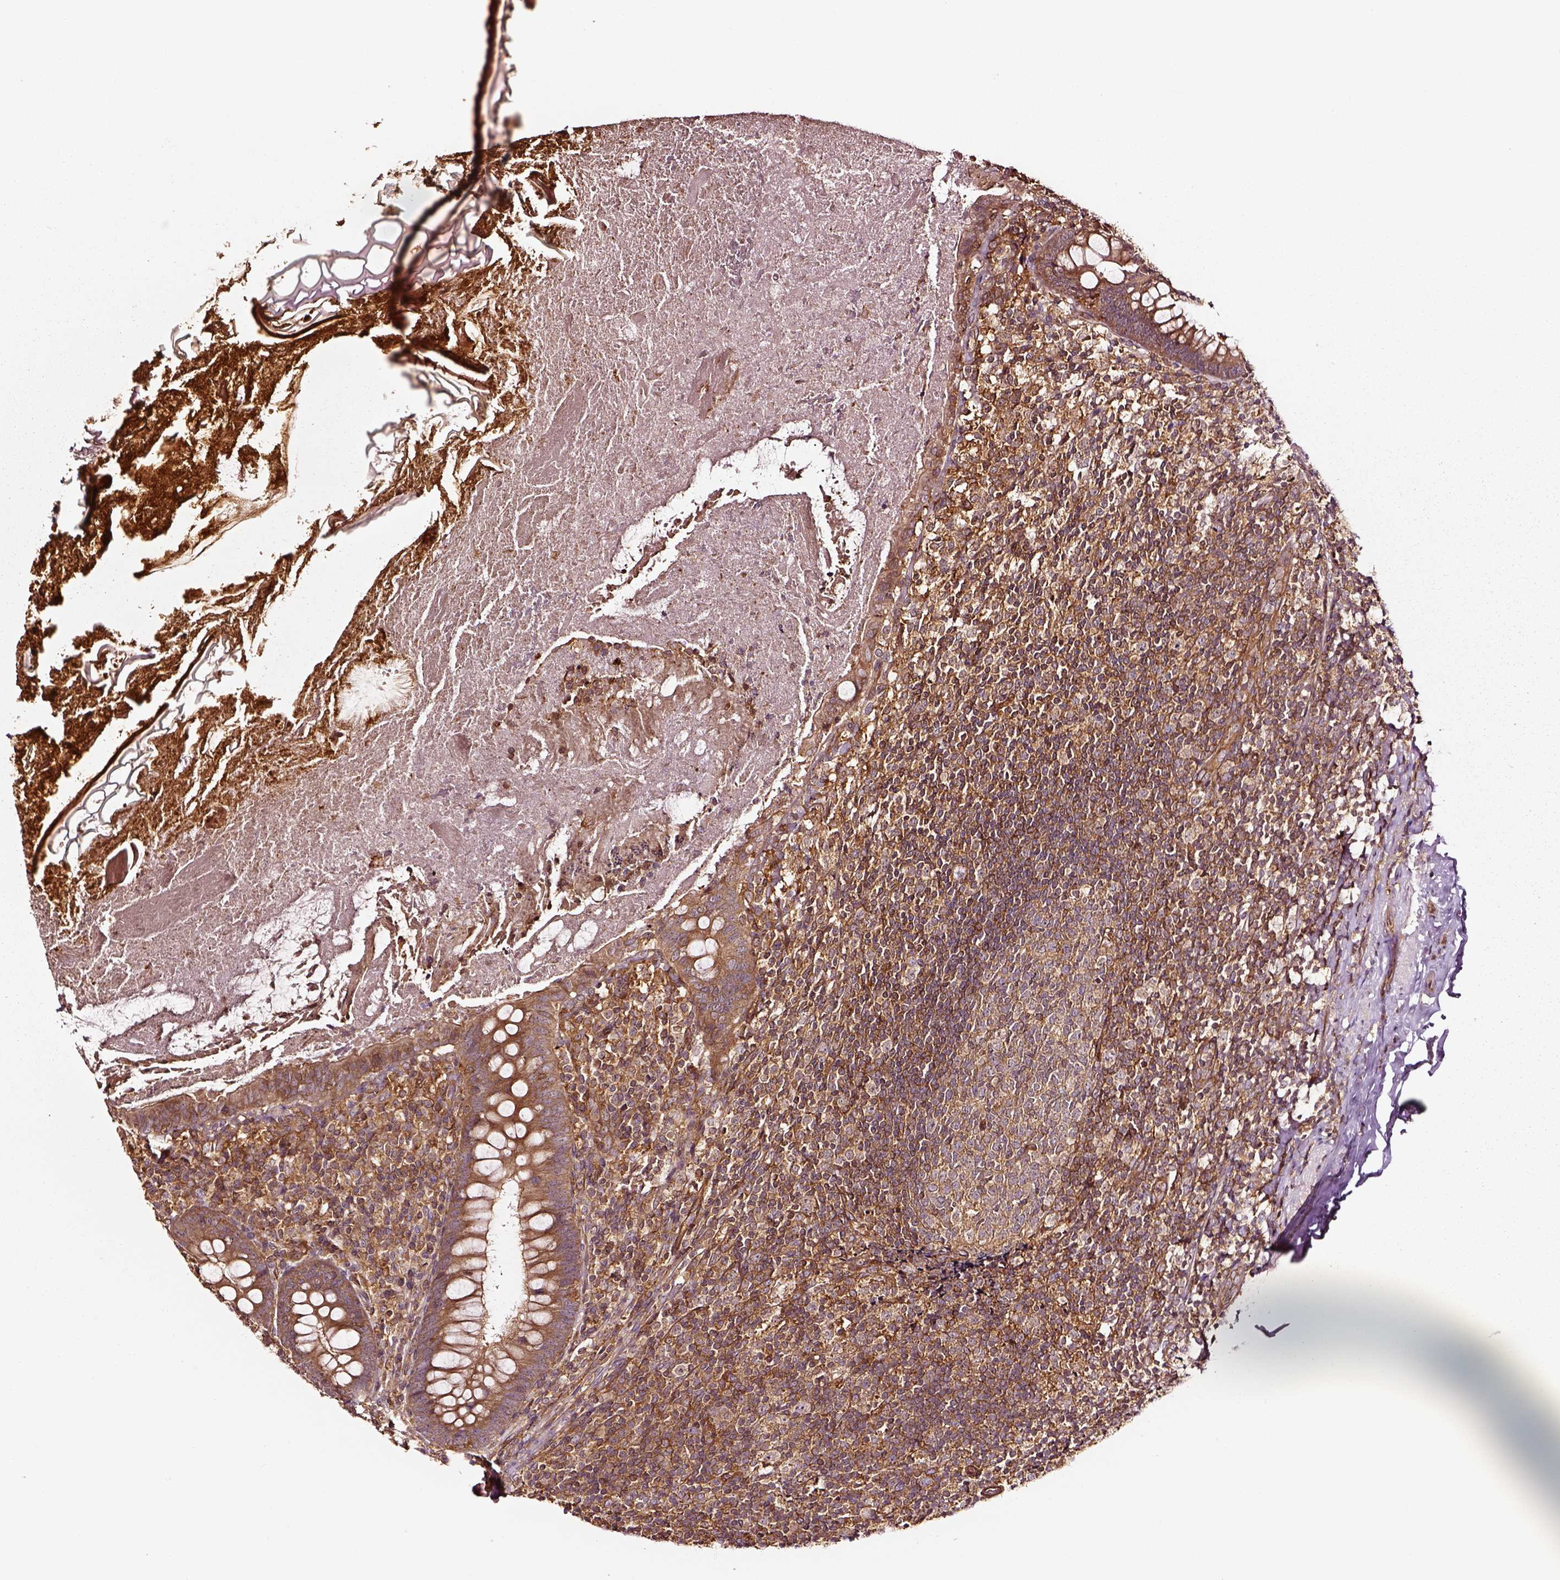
{"staining": {"intensity": "moderate", "quantity": ">75%", "location": "cytoplasmic/membranous"}, "tissue": "appendix", "cell_type": "Glandular cells", "image_type": "normal", "snomed": [{"axis": "morphology", "description": "Normal tissue, NOS"}, {"axis": "topography", "description": "Appendix"}], "caption": "The histopathology image displays staining of benign appendix, revealing moderate cytoplasmic/membranous protein expression (brown color) within glandular cells. The protein of interest is stained brown, and the nuclei are stained in blue (DAB IHC with brightfield microscopy, high magnification).", "gene": "RASSF5", "patient": {"sex": "male", "age": 47}}